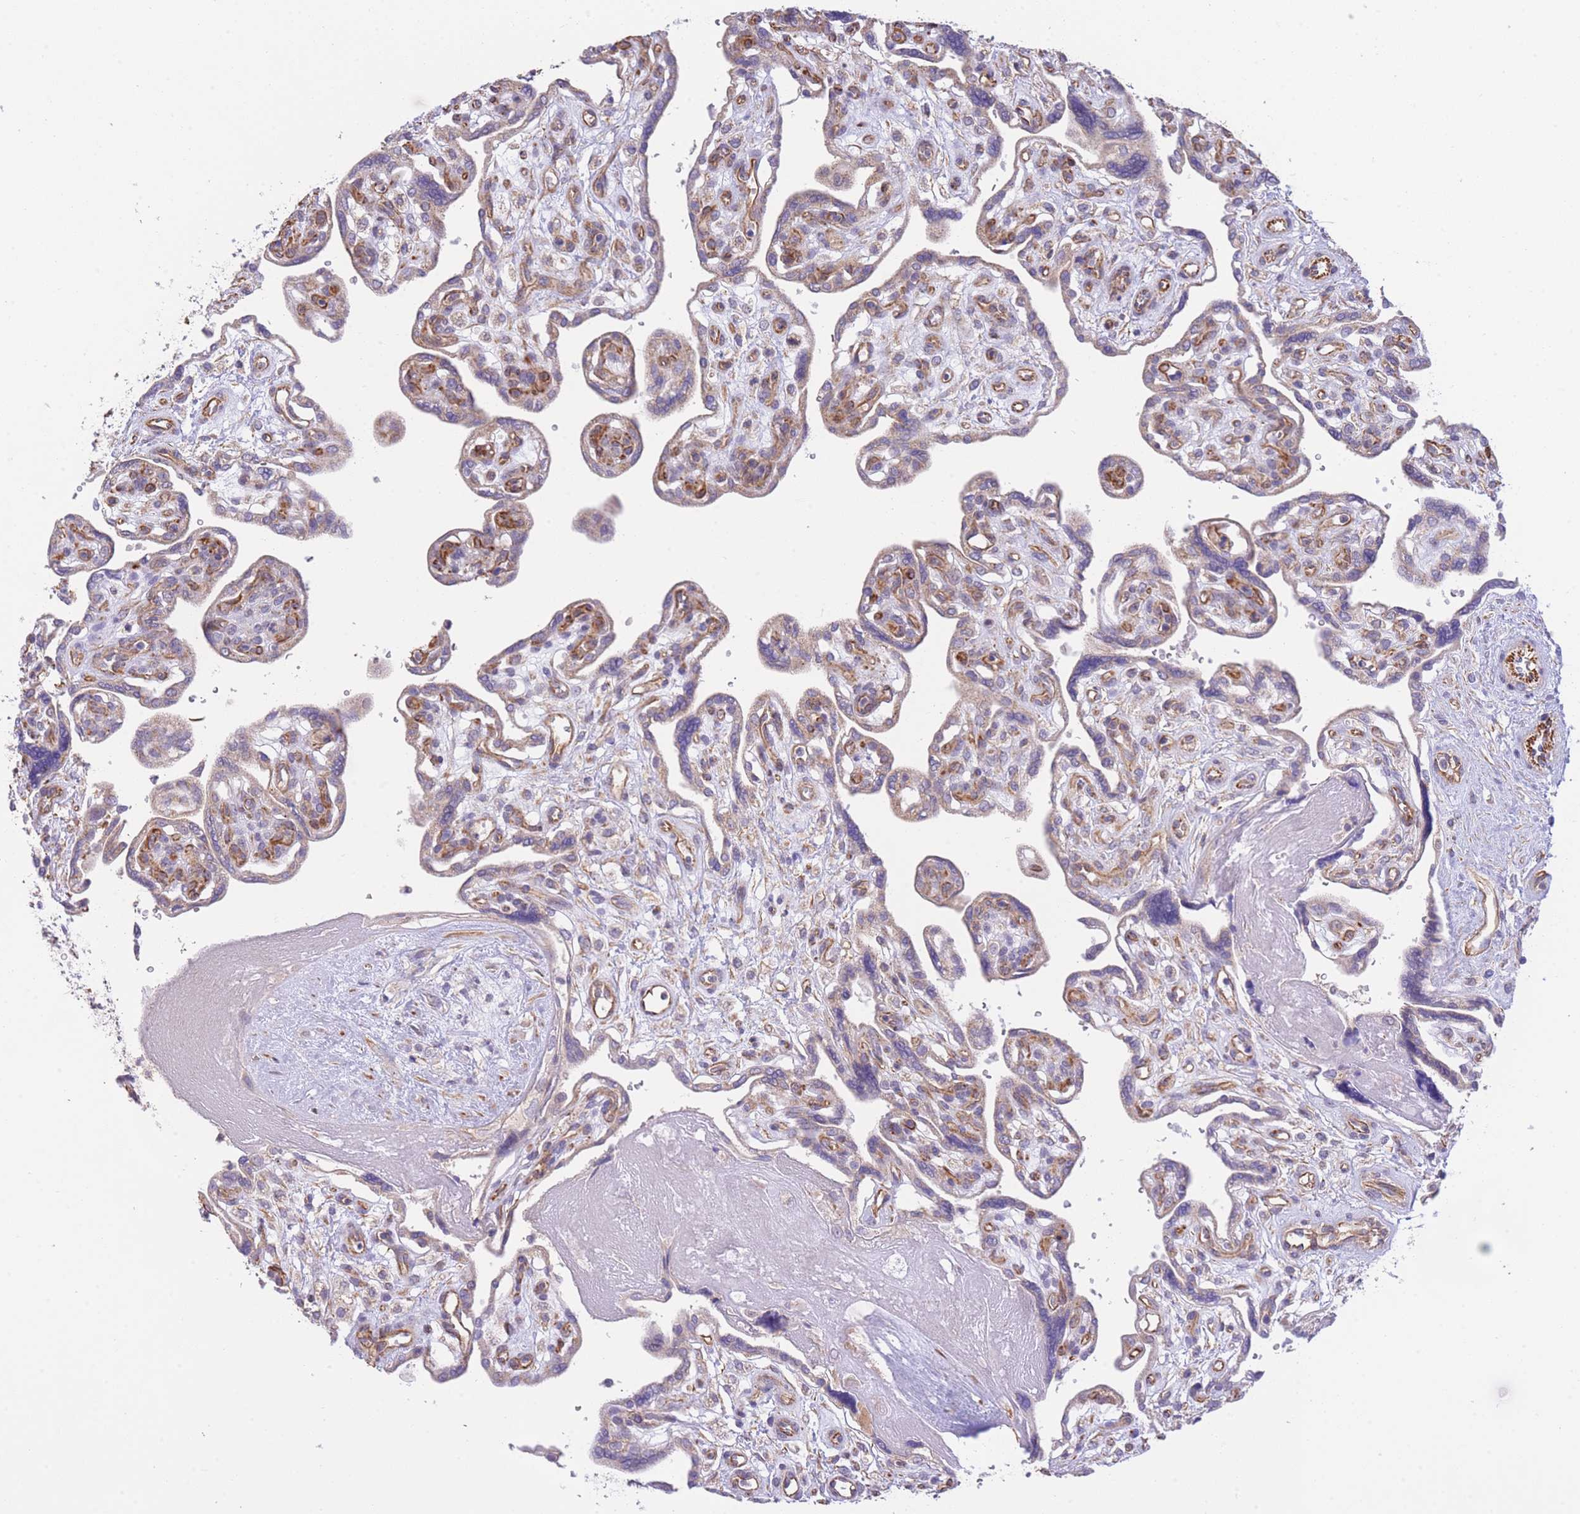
{"staining": {"intensity": "strong", "quantity": "<25%", "location": "cytoplasmic/membranous"}, "tissue": "placenta", "cell_type": "Decidual cells", "image_type": "normal", "snomed": [{"axis": "morphology", "description": "Normal tissue, NOS"}, {"axis": "topography", "description": "Placenta"}], "caption": "Placenta stained with a brown dye displays strong cytoplasmic/membranous positive expression in approximately <25% of decidual cells.", "gene": "CTBP1", "patient": {"sex": "female", "age": 39}}